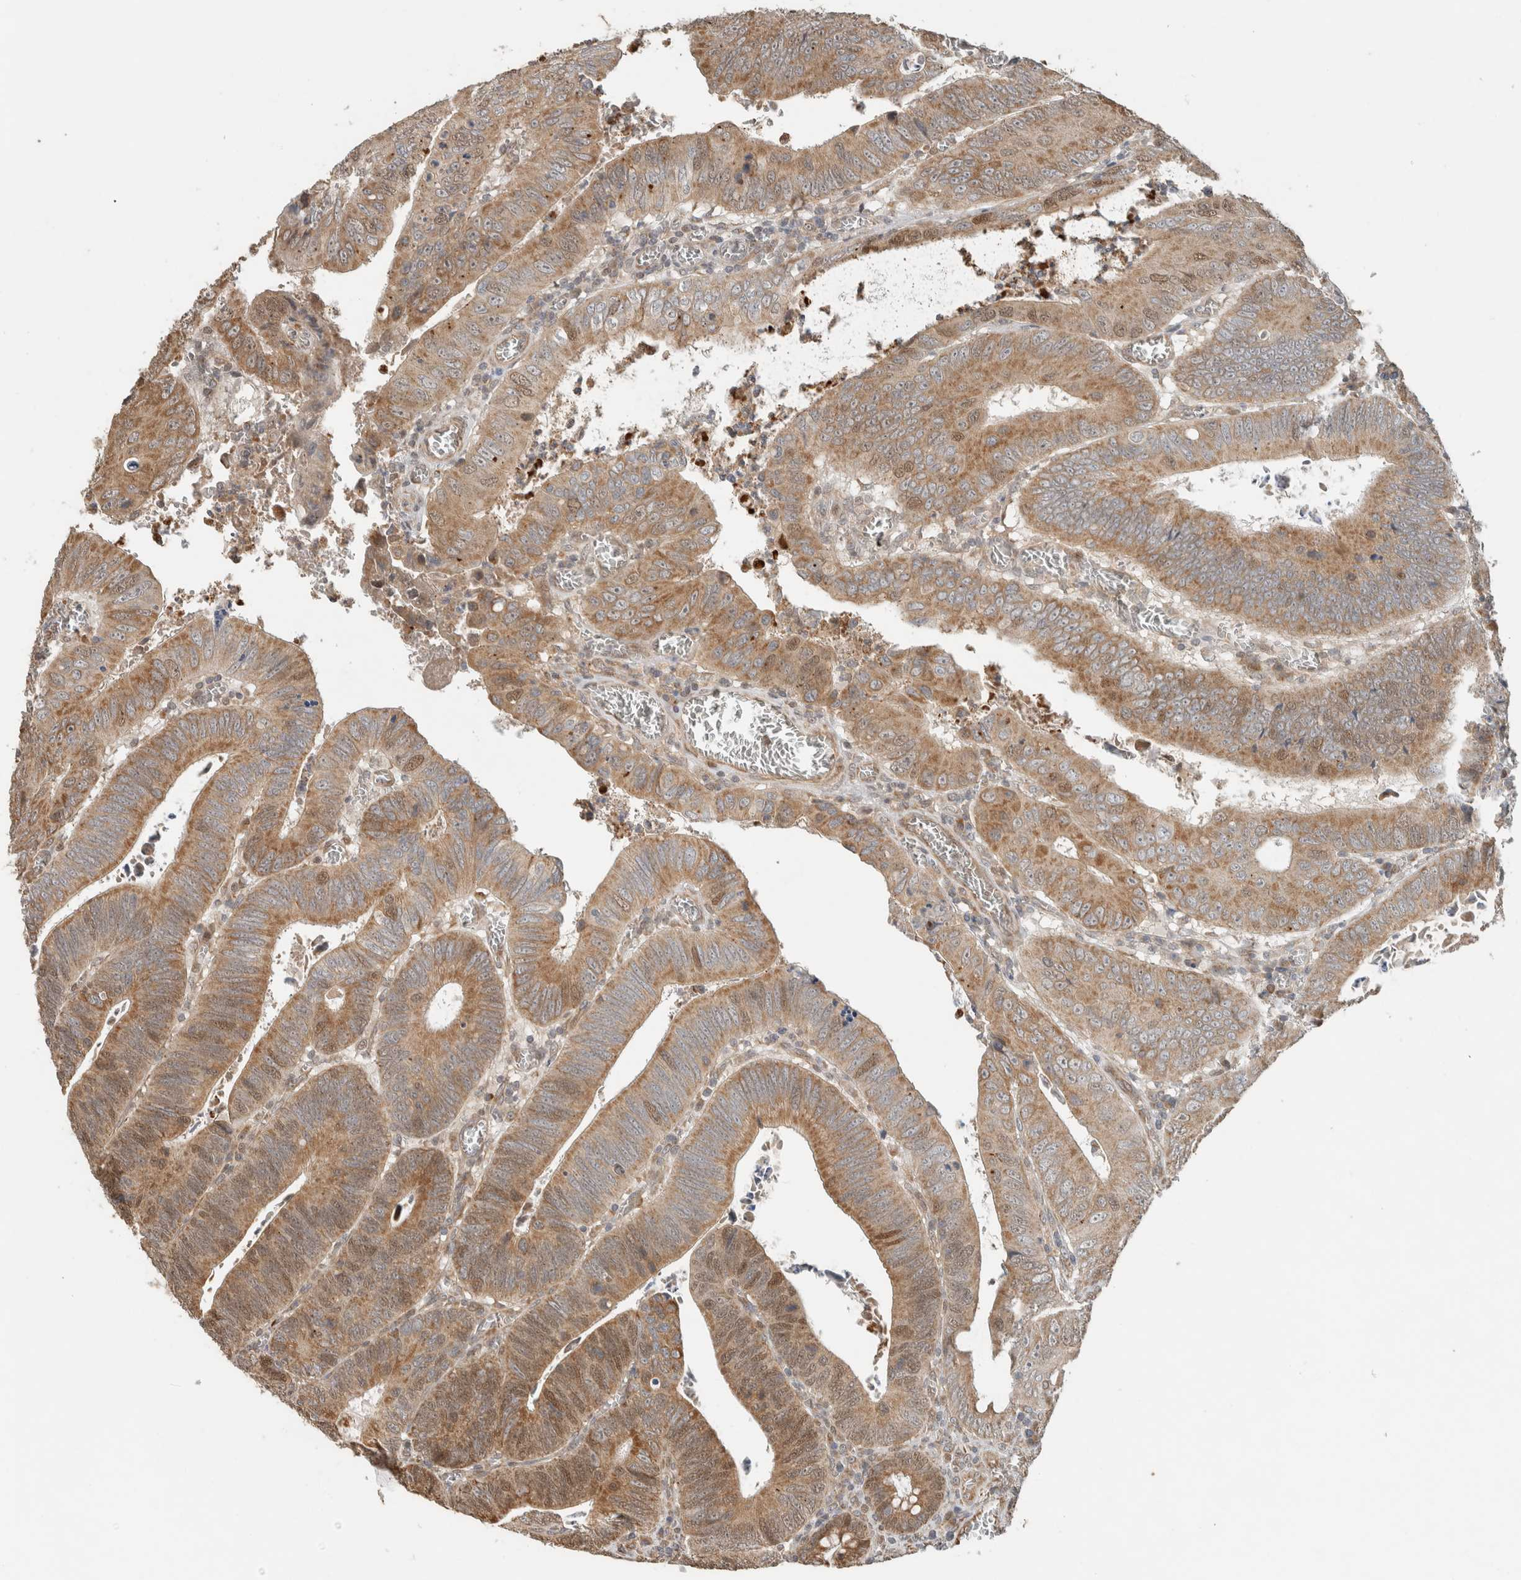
{"staining": {"intensity": "moderate", "quantity": ">75%", "location": "cytoplasmic/membranous"}, "tissue": "colorectal cancer", "cell_type": "Tumor cells", "image_type": "cancer", "snomed": [{"axis": "morphology", "description": "Inflammation, NOS"}, {"axis": "morphology", "description": "Adenocarcinoma, NOS"}, {"axis": "topography", "description": "Colon"}], "caption": "Immunohistochemistry (IHC) (DAB) staining of human colorectal cancer (adenocarcinoma) demonstrates moderate cytoplasmic/membranous protein staining in approximately >75% of tumor cells.", "gene": "GINS4", "patient": {"sex": "male", "age": 72}}